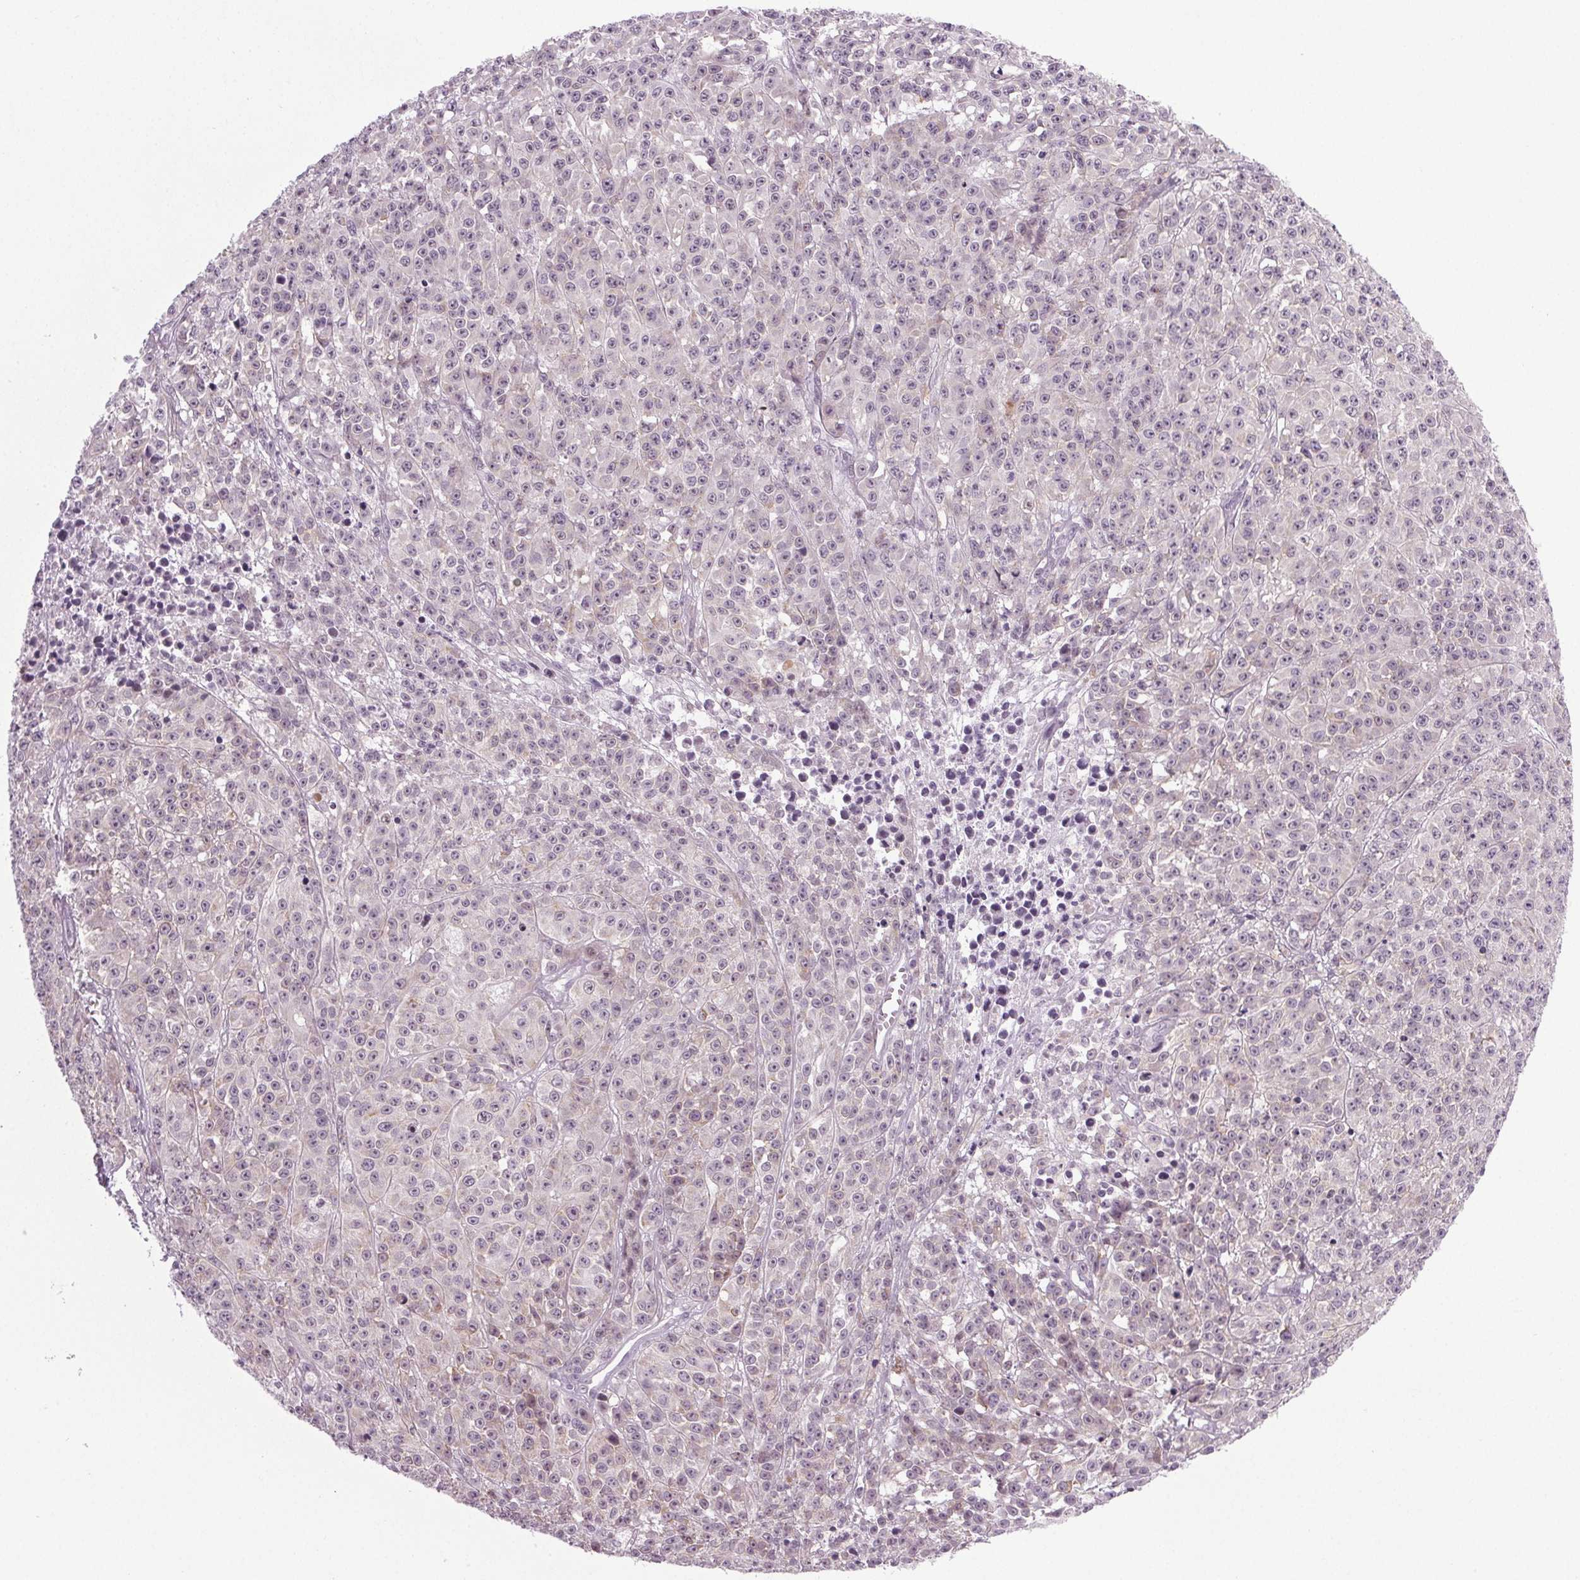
{"staining": {"intensity": "negative", "quantity": "none", "location": "none"}, "tissue": "melanoma", "cell_type": "Tumor cells", "image_type": "cancer", "snomed": [{"axis": "morphology", "description": "Malignant melanoma, NOS"}, {"axis": "topography", "description": "Skin"}], "caption": "IHC of human melanoma demonstrates no positivity in tumor cells. (DAB IHC, high magnification).", "gene": "IGF2BP1", "patient": {"sex": "female", "age": 58}}